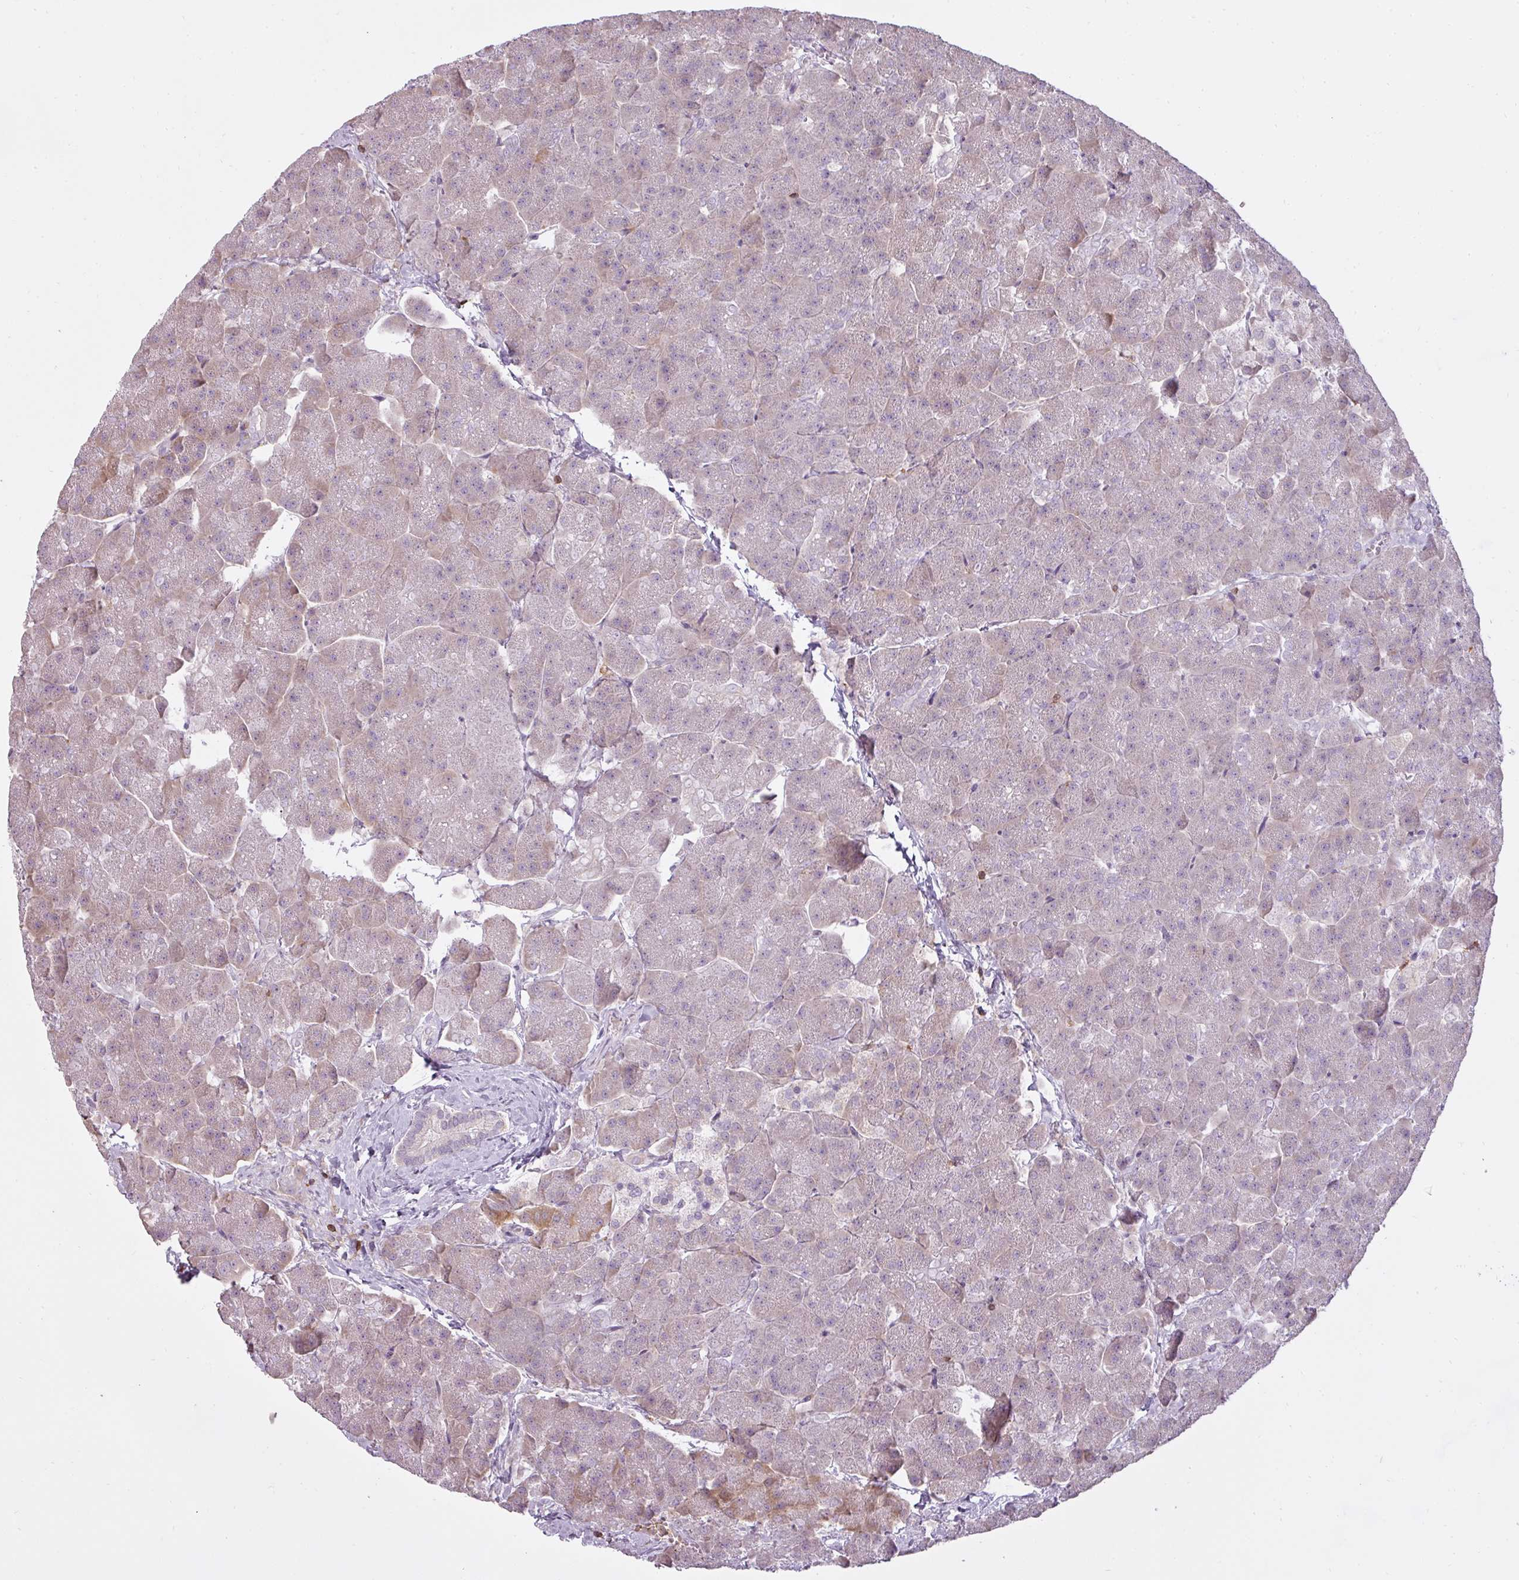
{"staining": {"intensity": "moderate", "quantity": "<25%", "location": "cytoplasmic/membranous"}, "tissue": "pancreas", "cell_type": "Exocrine glandular cells", "image_type": "normal", "snomed": [{"axis": "morphology", "description": "Normal tissue, NOS"}, {"axis": "topography", "description": "Pancreas"}, {"axis": "topography", "description": "Peripheral nerve tissue"}], "caption": "Moderate cytoplasmic/membranous staining is appreciated in approximately <25% of exocrine glandular cells in unremarkable pancreas. (brown staining indicates protein expression, while blue staining denotes nuclei).", "gene": "STK4", "patient": {"sex": "male", "age": 54}}